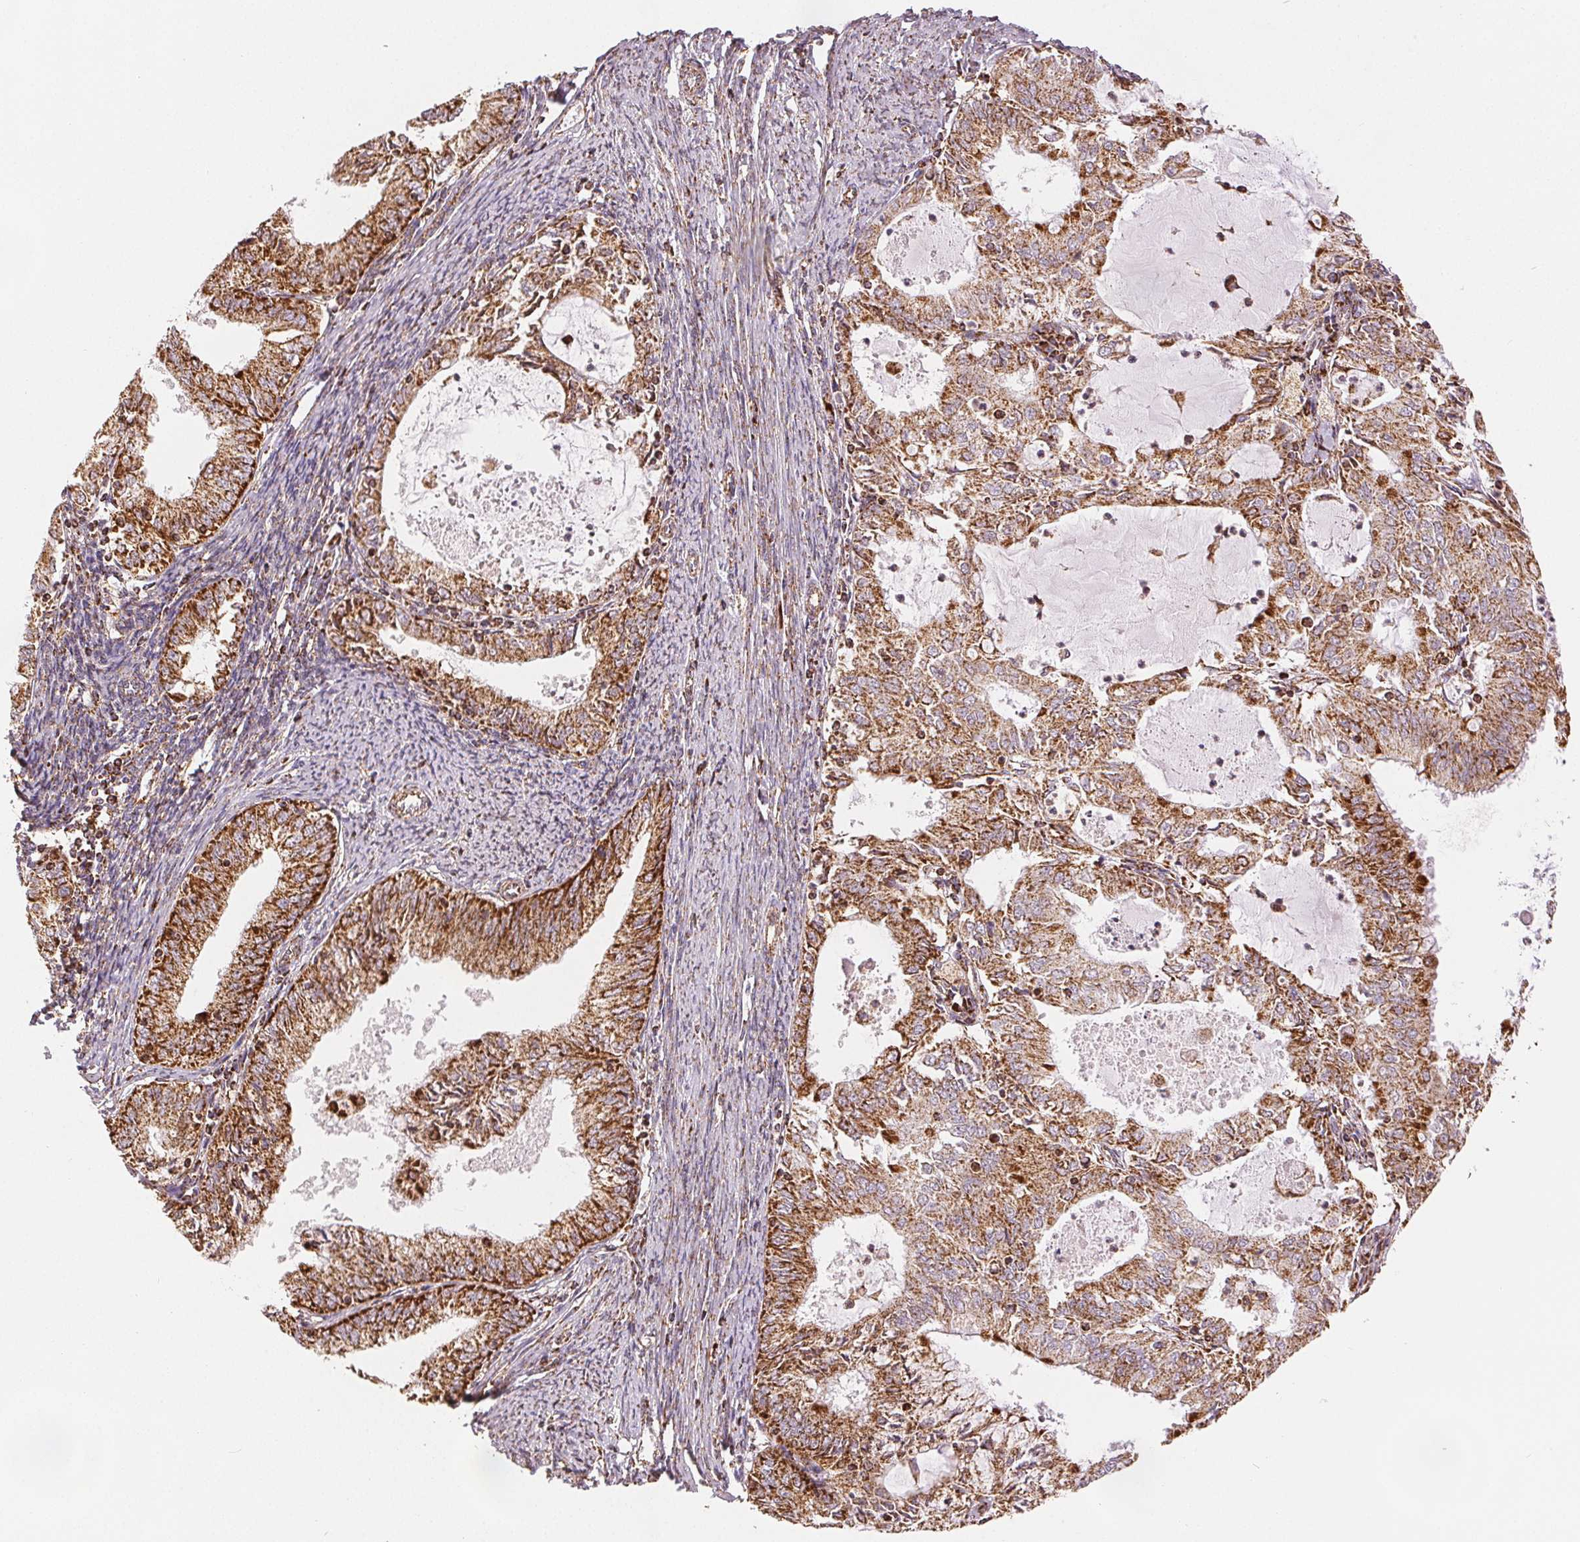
{"staining": {"intensity": "strong", "quantity": ">75%", "location": "cytoplasmic/membranous"}, "tissue": "endometrial cancer", "cell_type": "Tumor cells", "image_type": "cancer", "snomed": [{"axis": "morphology", "description": "Adenocarcinoma, NOS"}, {"axis": "topography", "description": "Endometrium"}], "caption": "A brown stain highlights strong cytoplasmic/membranous positivity of a protein in adenocarcinoma (endometrial) tumor cells. The staining was performed using DAB (3,3'-diaminobenzidine) to visualize the protein expression in brown, while the nuclei were stained in blue with hematoxylin (Magnification: 20x).", "gene": "SDHB", "patient": {"sex": "female", "age": 57}}